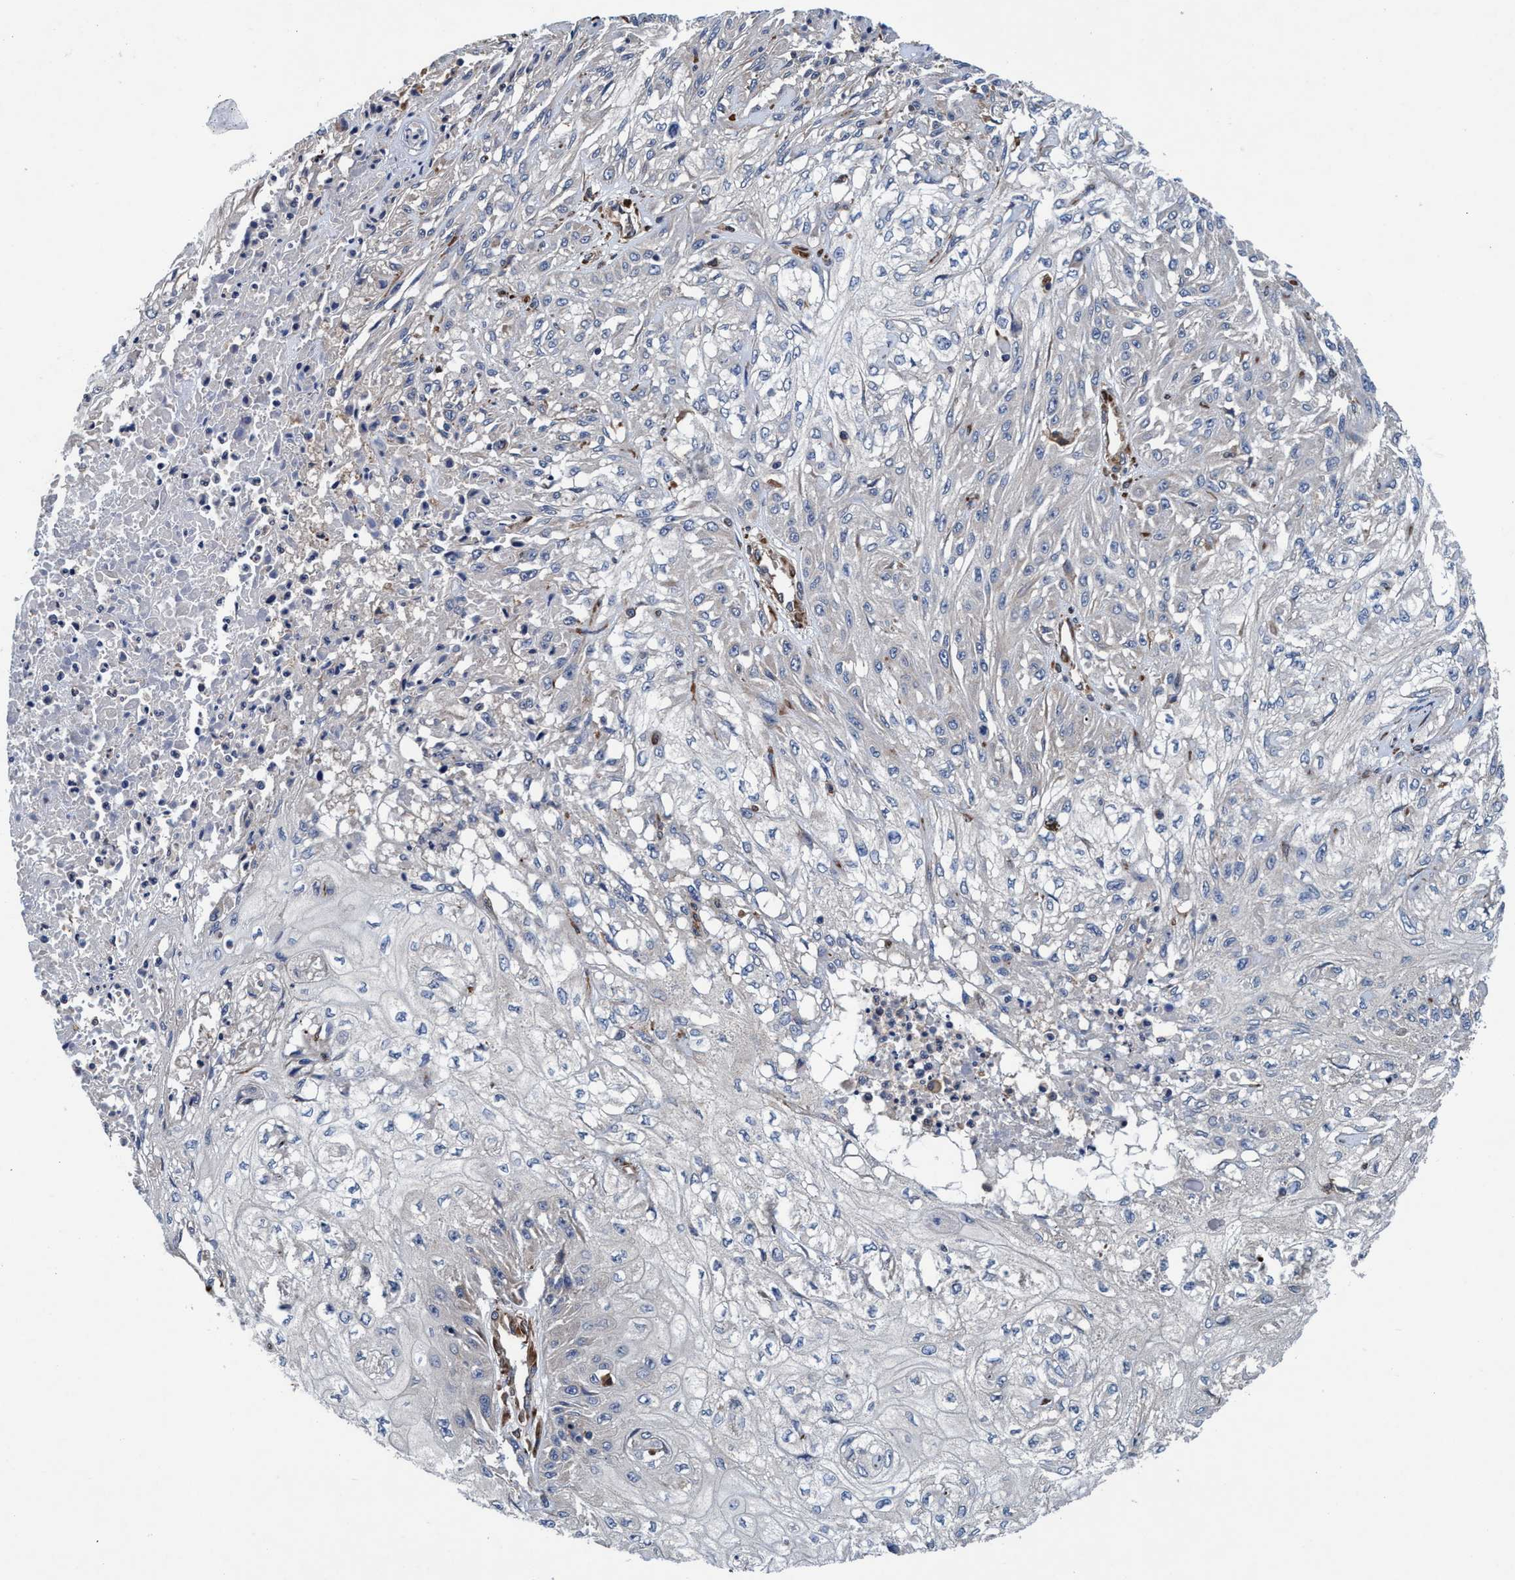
{"staining": {"intensity": "negative", "quantity": "none", "location": "none"}, "tissue": "skin cancer", "cell_type": "Tumor cells", "image_type": "cancer", "snomed": [{"axis": "morphology", "description": "Squamous cell carcinoma, NOS"}, {"axis": "morphology", "description": "Squamous cell carcinoma, metastatic, NOS"}, {"axis": "topography", "description": "Skin"}, {"axis": "topography", "description": "Lymph node"}], "caption": "Skin cancer (metastatic squamous cell carcinoma) was stained to show a protein in brown. There is no significant expression in tumor cells. (Immunohistochemistry, brightfield microscopy, high magnification).", "gene": "ENDOG", "patient": {"sex": "male", "age": 75}}